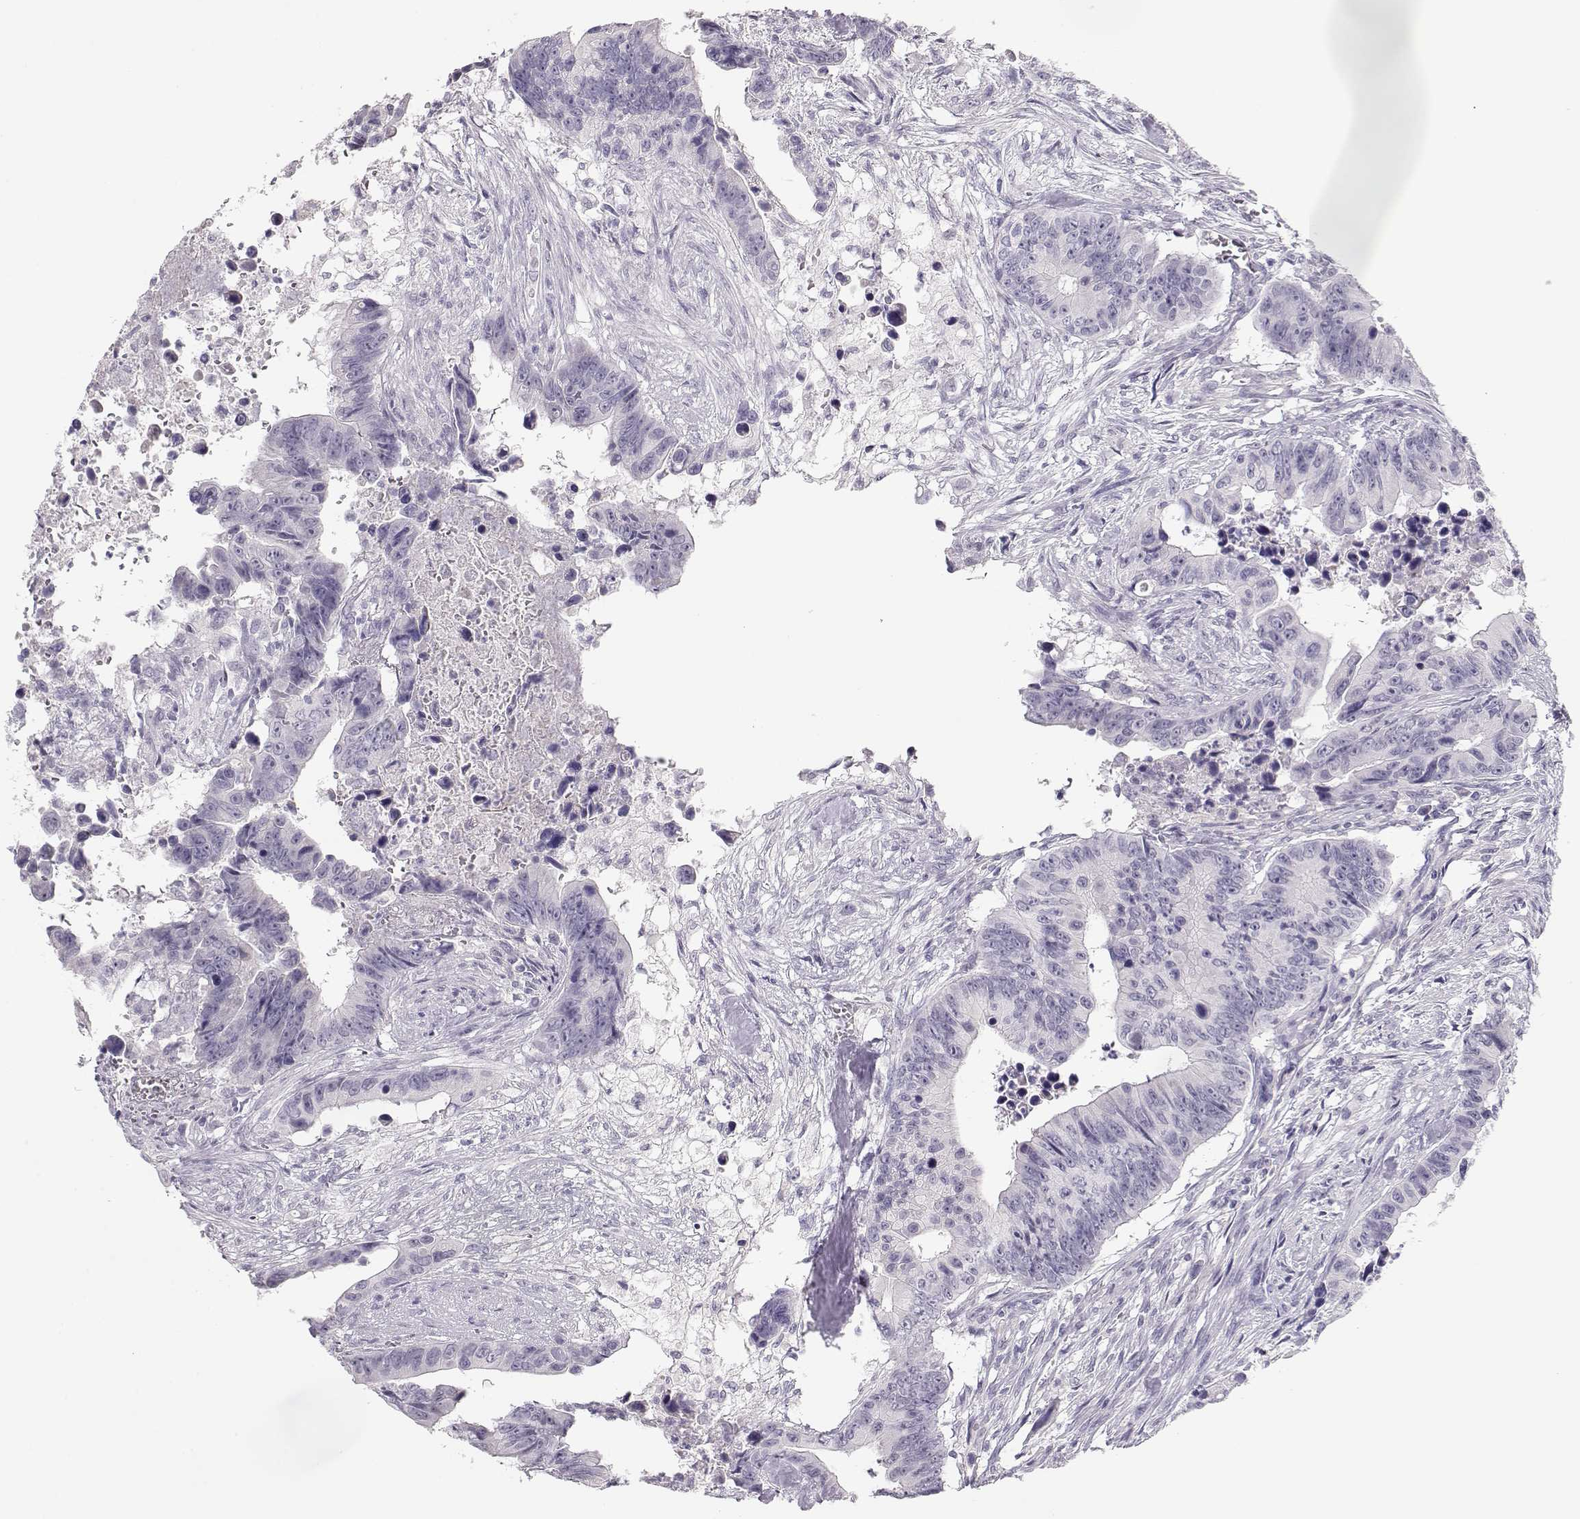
{"staining": {"intensity": "negative", "quantity": "none", "location": "none"}, "tissue": "colorectal cancer", "cell_type": "Tumor cells", "image_type": "cancer", "snomed": [{"axis": "morphology", "description": "Adenocarcinoma, NOS"}, {"axis": "topography", "description": "Colon"}], "caption": "A high-resolution histopathology image shows immunohistochemistry staining of colorectal cancer, which shows no significant staining in tumor cells.", "gene": "IMPG1", "patient": {"sex": "female", "age": 87}}